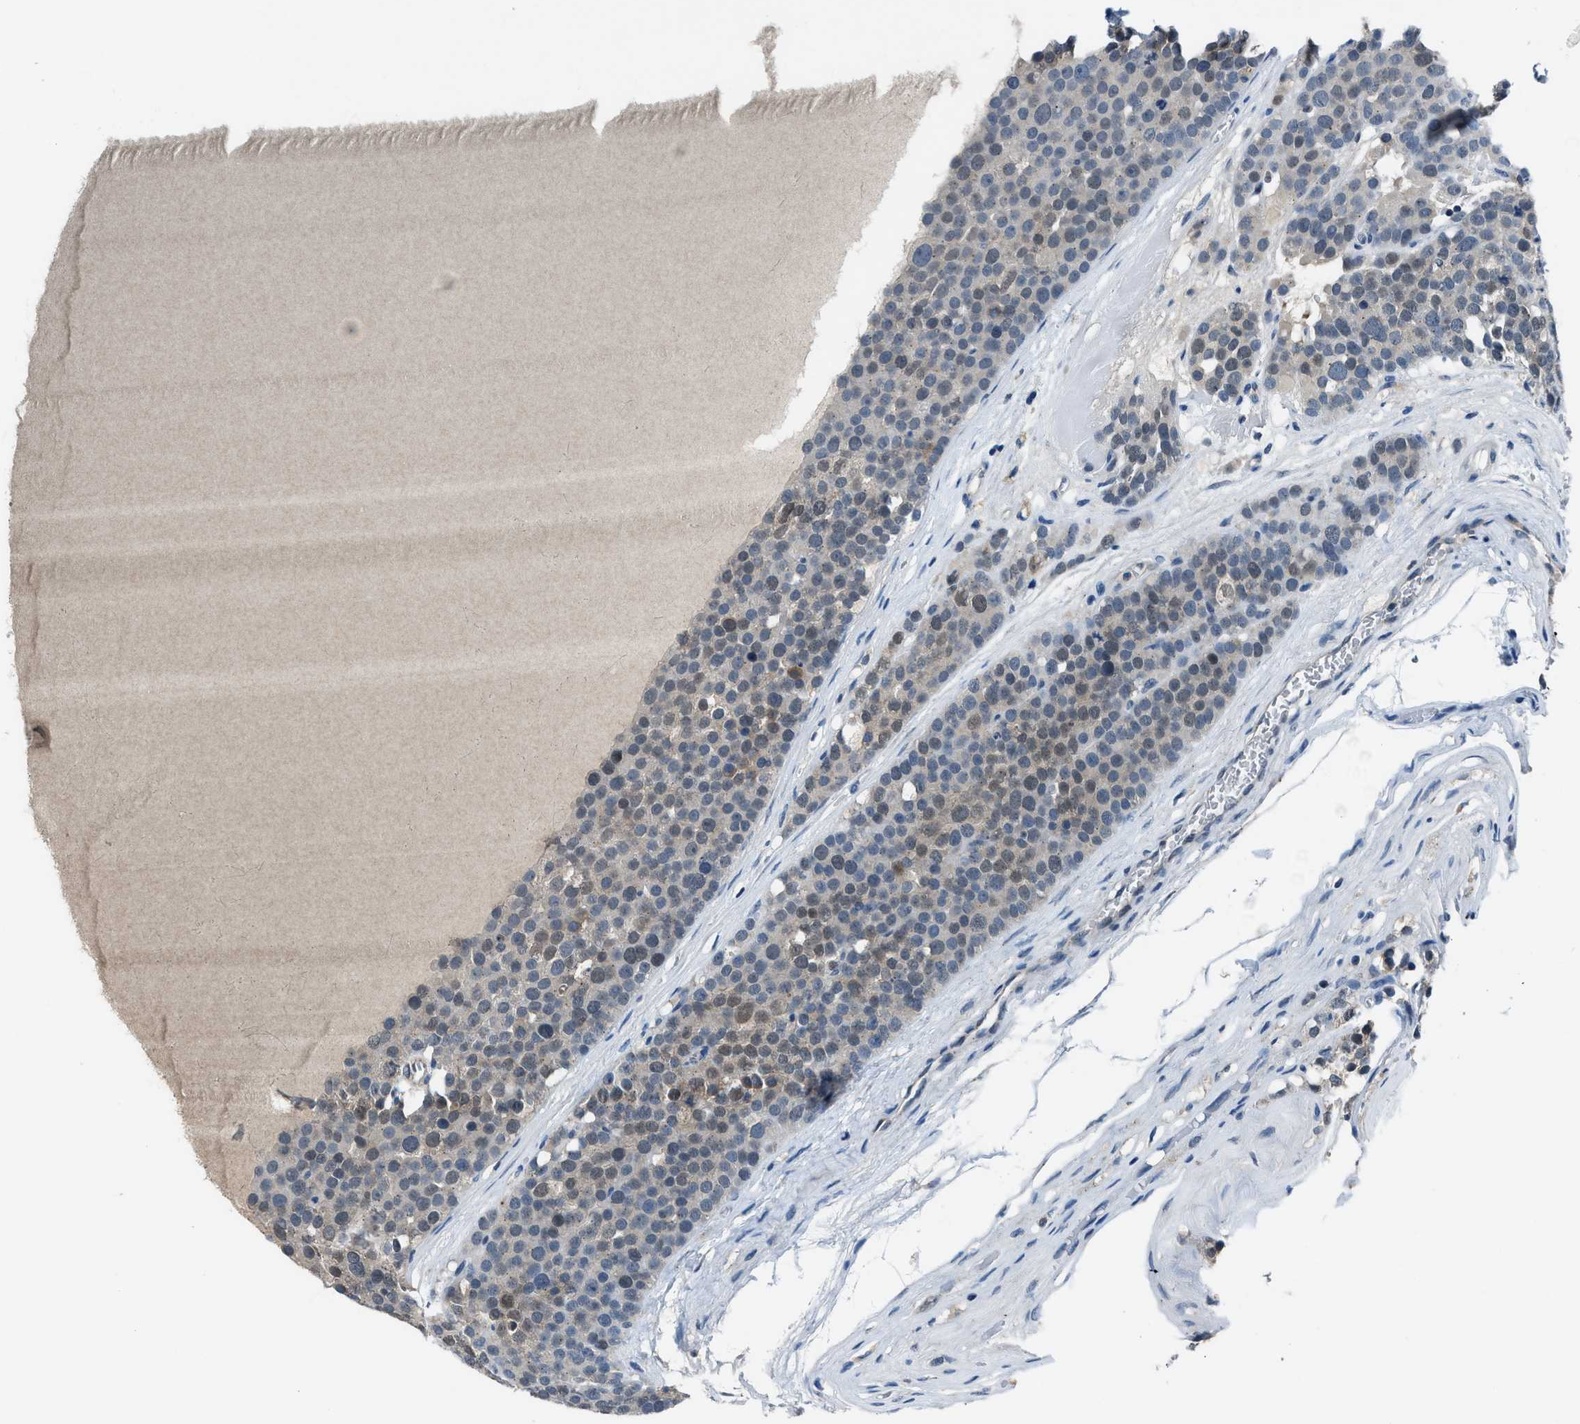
{"staining": {"intensity": "weak", "quantity": "<25%", "location": "nuclear"}, "tissue": "testis cancer", "cell_type": "Tumor cells", "image_type": "cancer", "snomed": [{"axis": "morphology", "description": "Seminoma, NOS"}, {"axis": "topography", "description": "Testis"}], "caption": "A high-resolution photomicrograph shows immunohistochemistry staining of testis cancer, which displays no significant staining in tumor cells. Brightfield microscopy of IHC stained with DAB (brown) and hematoxylin (blue), captured at high magnification.", "gene": "DUSP19", "patient": {"sex": "male", "age": 71}}